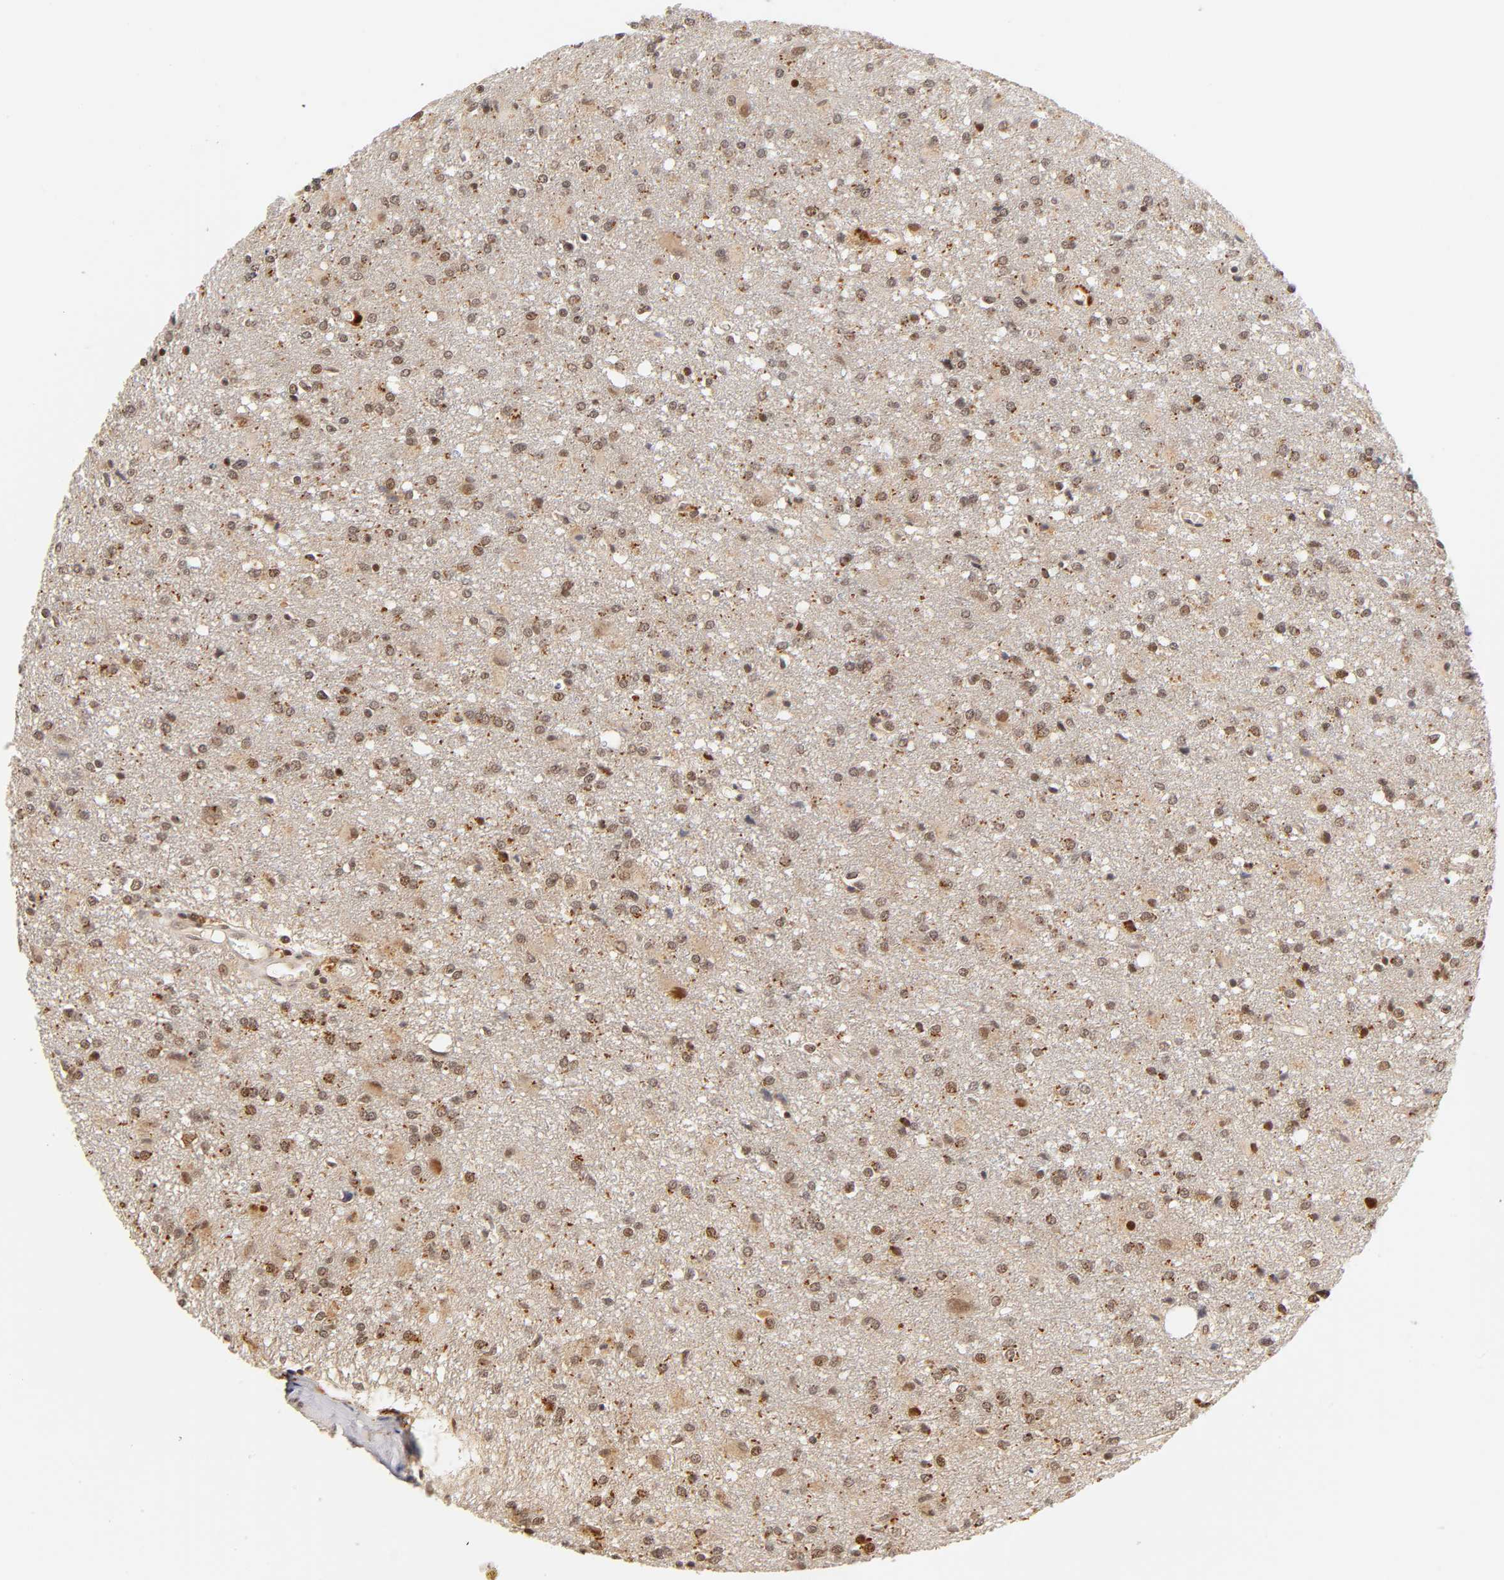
{"staining": {"intensity": "weak", "quantity": "25%-75%", "location": "cytoplasmic/membranous,nuclear"}, "tissue": "glioma", "cell_type": "Tumor cells", "image_type": "cancer", "snomed": [{"axis": "morphology", "description": "Glioma, malignant, High grade"}, {"axis": "topography", "description": "Cerebral cortex"}], "caption": "An immunohistochemistry histopathology image of tumor tissue is shown. Protein staining in brown labels weak cytoplasmic/membranous and nuclear positivity in high-grade glioma (malignant) within tumor cells.", "gene": "TAF10", "patient": {"sex": "male", "age": 76}}